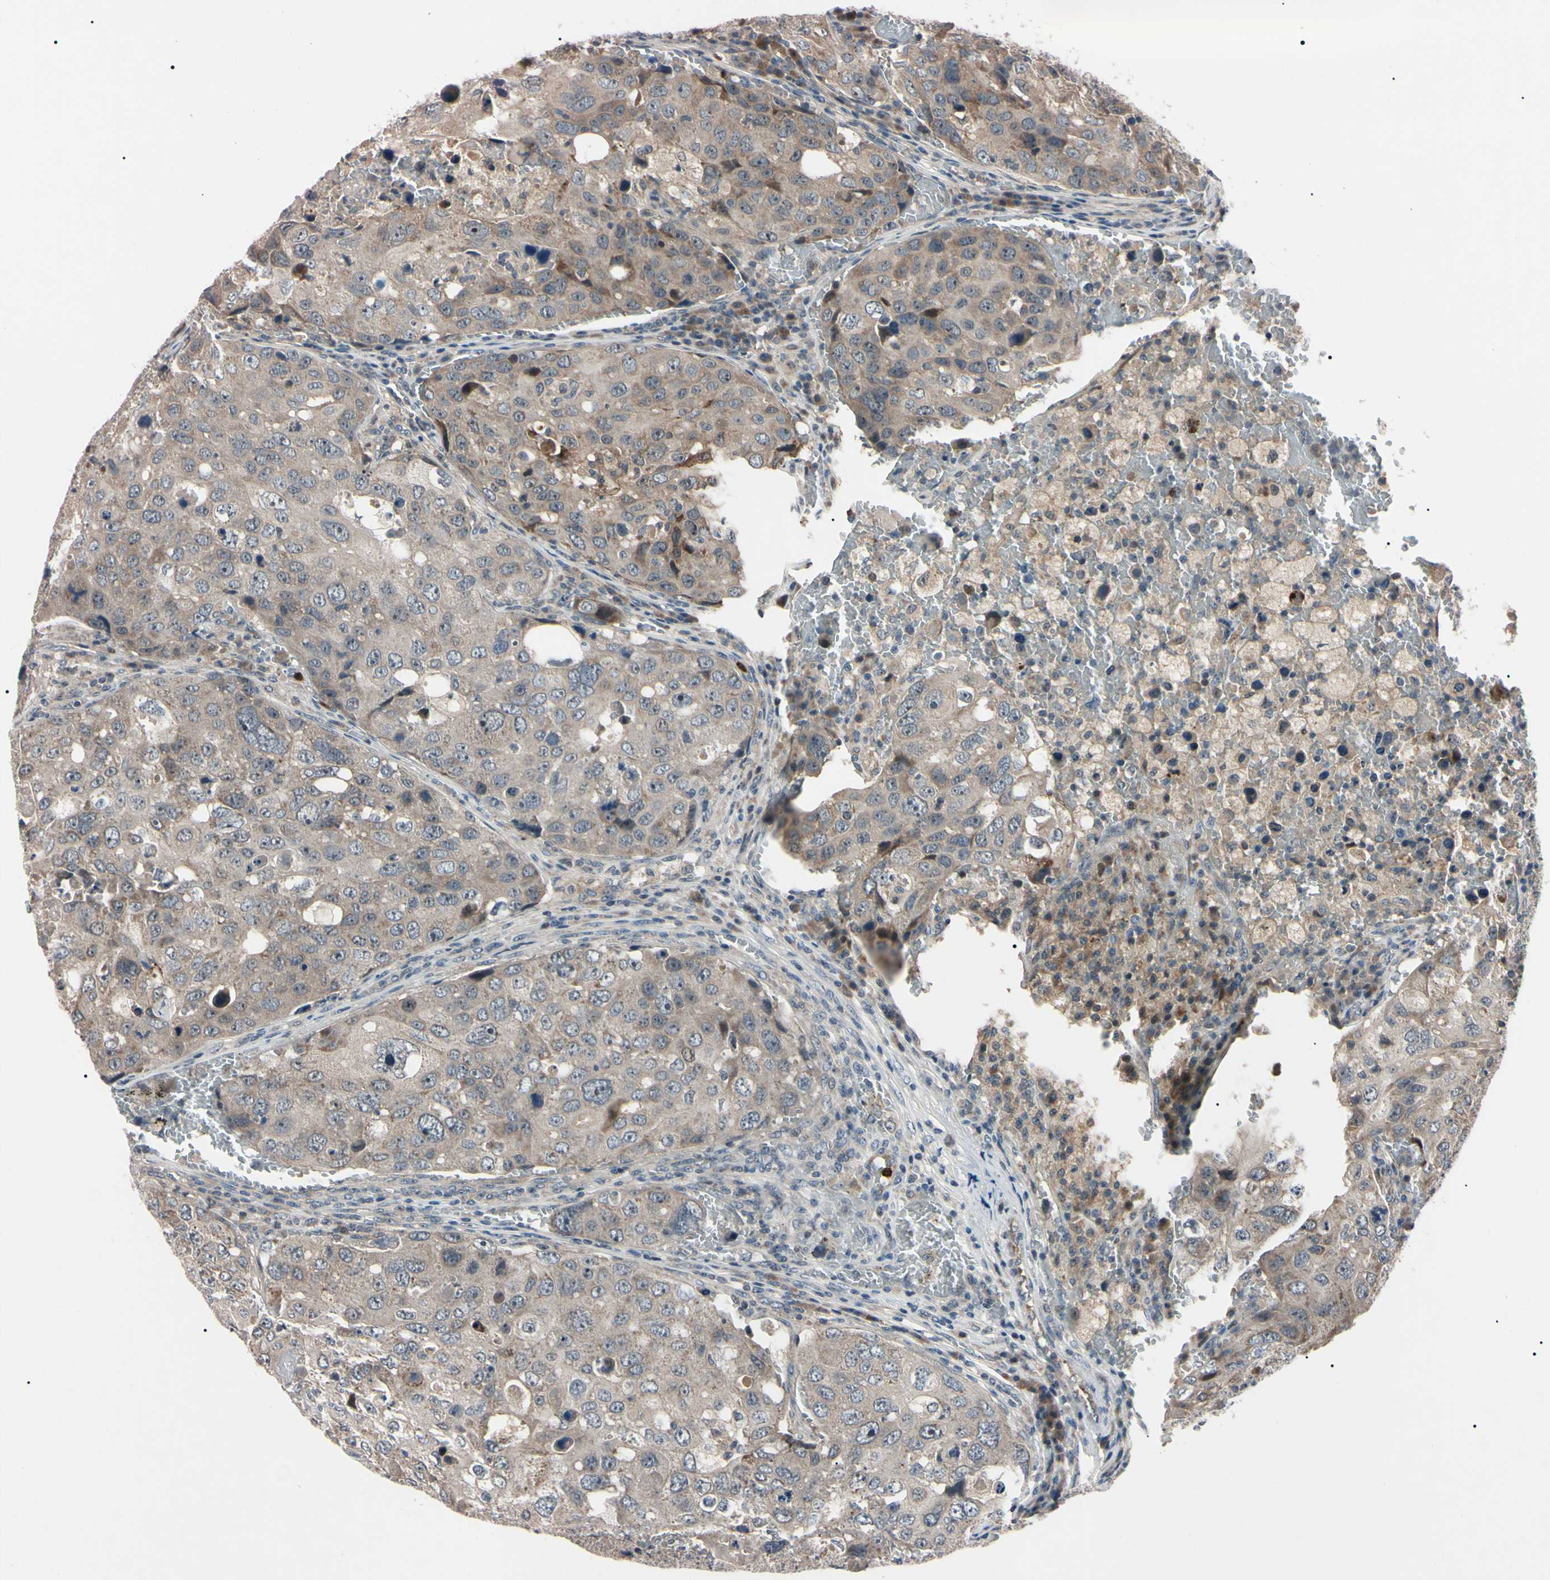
{"staining": {"intensity": "weak", "quantity": ">75%", "location": "cytoplasmic/membranous"}, "tissue": "urothelial cancer", "cell_type": "Tumor cells", "image_type": "cancer", "snomed": [{"axis": "morphology", "description": "Urothelial carcinoma, High grade"}, {"axis": "topography", "description": "Lymph node"}, {"axis": "topography", "description": "Urinary bladder"}], "caption": "Immunohistochemistry (IHC) image of neoplastic tissue: human urothelial carcinoma (high-grade) stained using IHC shows low levels of weak protein expression localized specifically in the cytoplasmic/membranous of tumor cells, appearing as a cytoplasmic/membranous brown color.", "gene": "TRAF5", "patient": {"sex": "male", "age": 51}}